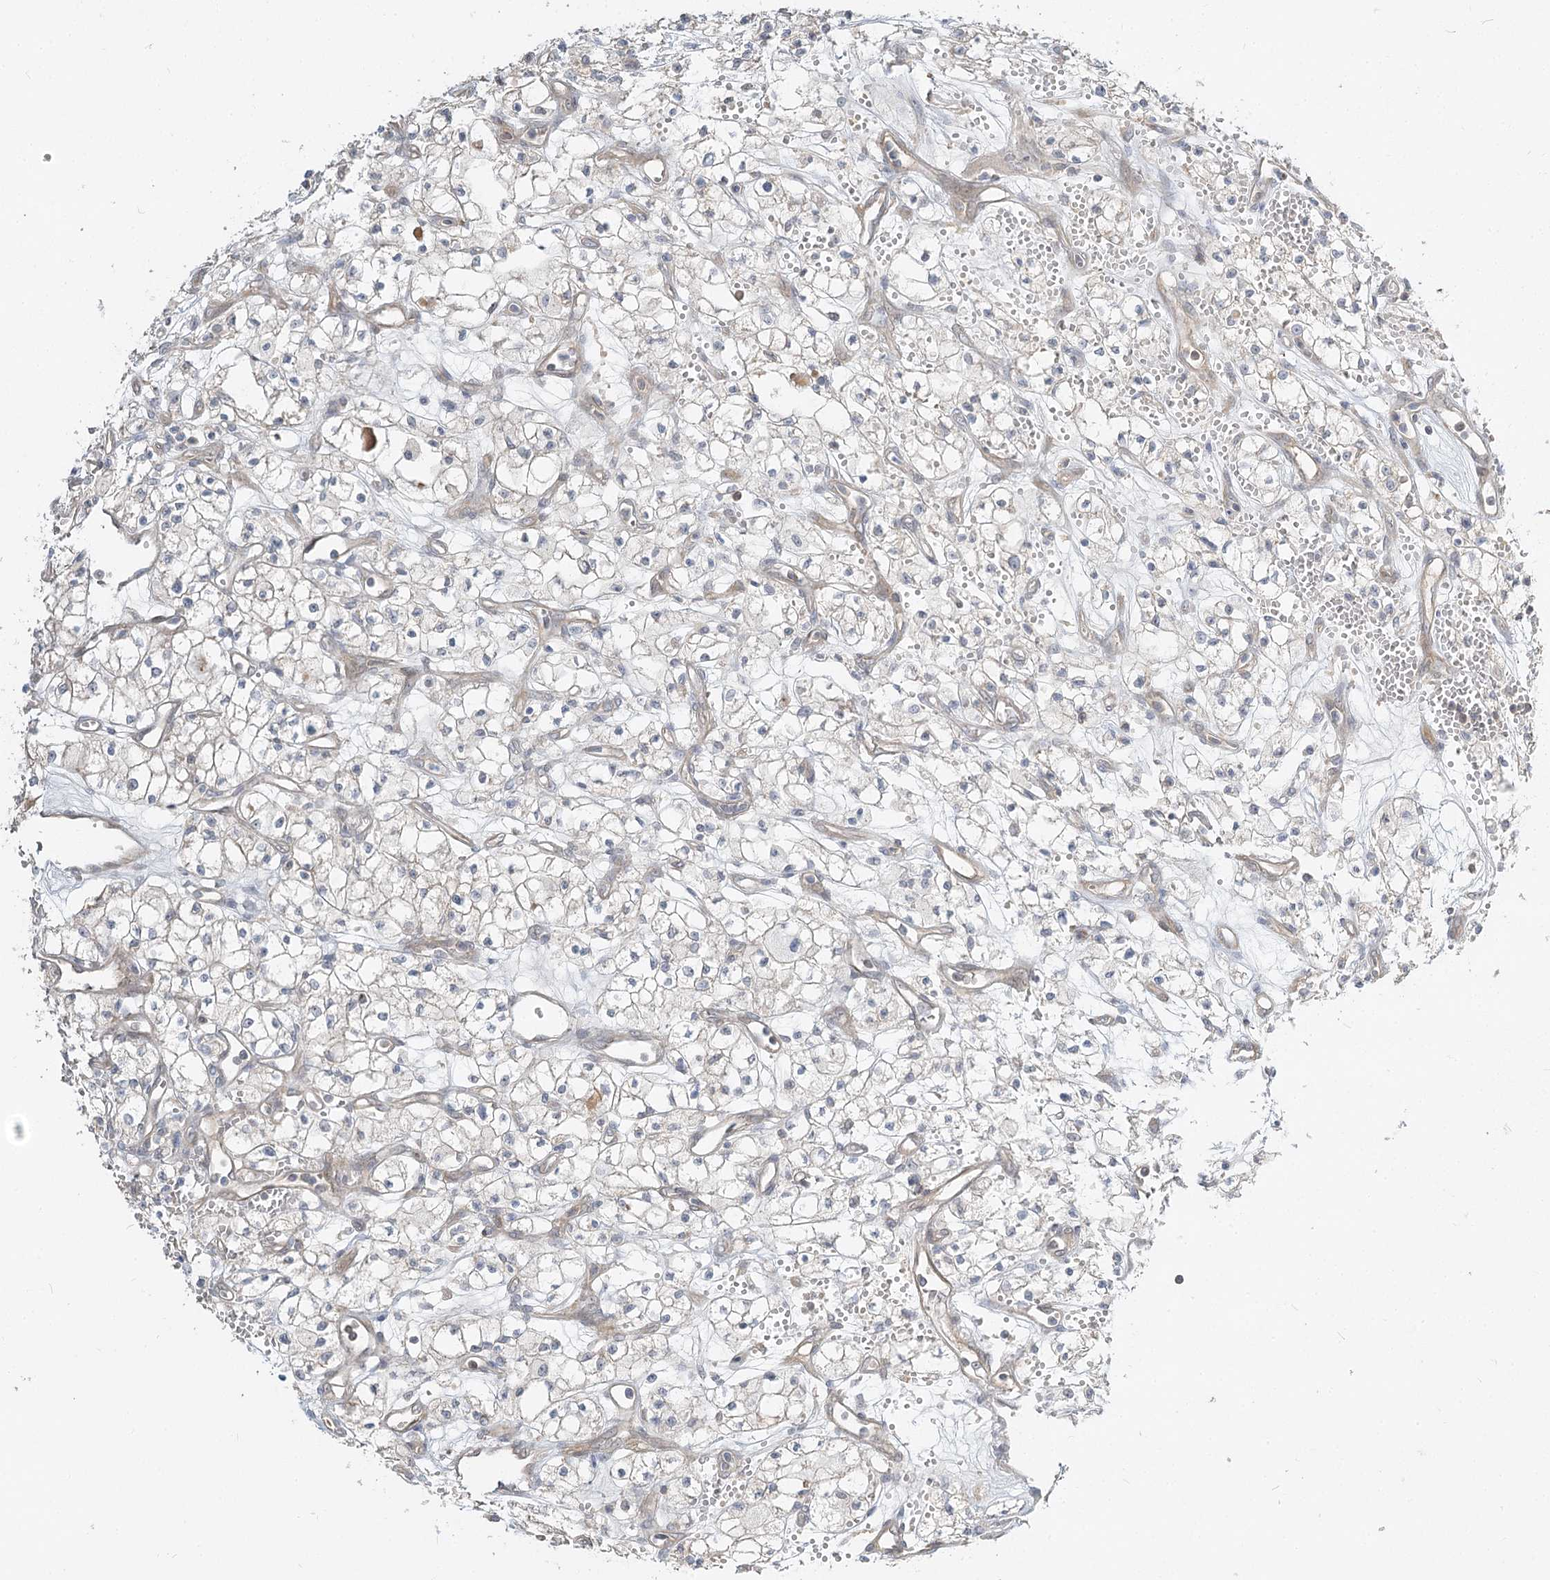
{"staining": {"intensity": "negative", "quantity": "none", "location": "none"}, "tissue": "renal cancer", "cell_type": "Tumor cells", "image_type": "cancer", "snomed": [{"axis": "morphology", "description": "Adenocarcinoma, NOS"}, {"axis": "topography", "description": "Kidney"}], "caption": "This is an immunohistochemistry (IHC) histopathology image of renal cancer (adenocarcinoma). There is no expression in tumor cells.", "gene": "GUCY2C", "patient": {"sex": "male", "age": 59}}